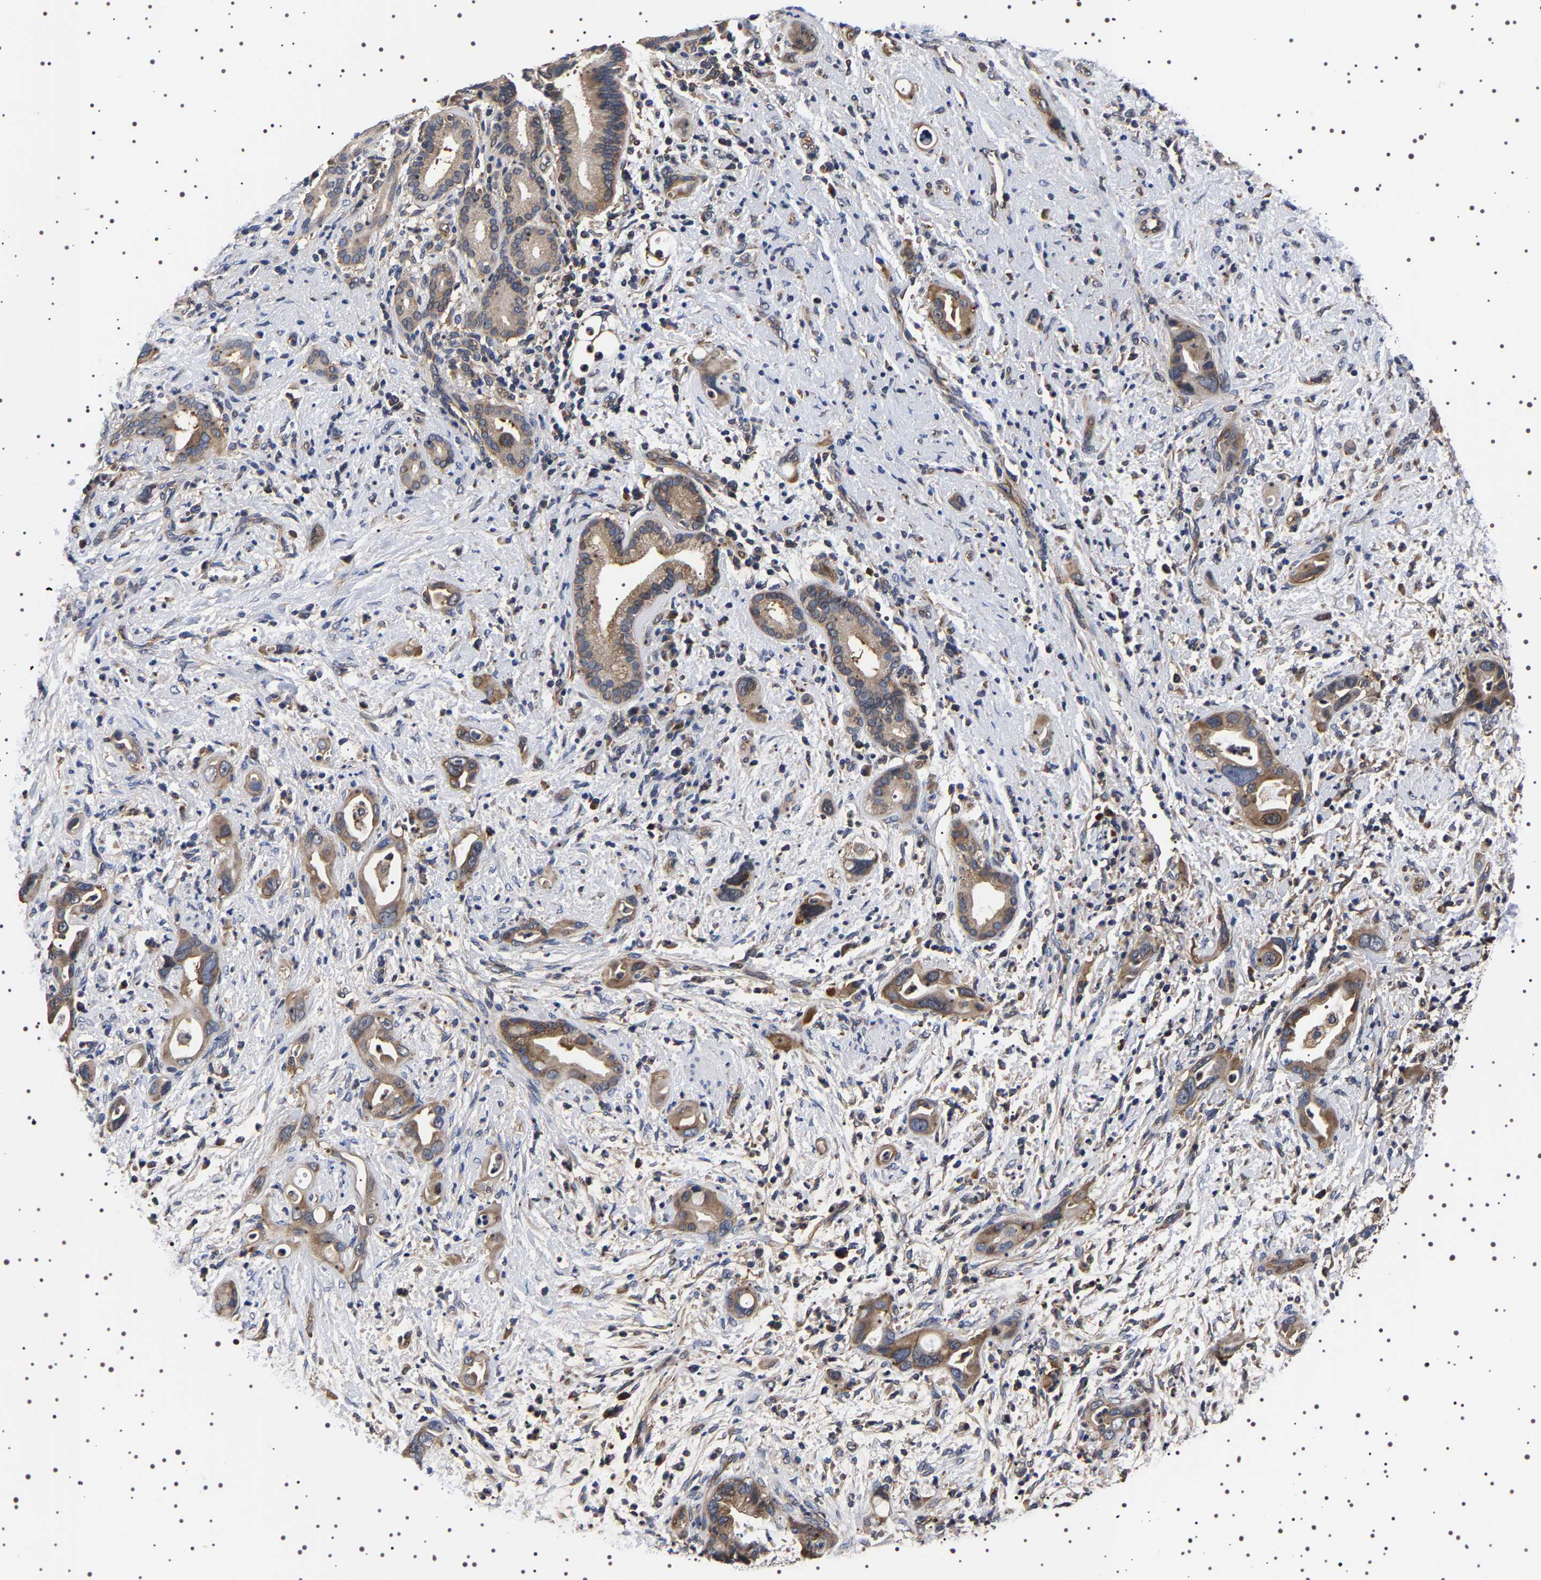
{"staining": {"intensity": "moderate", "quantity": "25%-75%", "location": "cytoplasmic/membranous"}, "tissue": "pancreatic cancer", "cell_type": "Tumor cells", "image_type": "cancer", "snomed": [{"axis": "morphology", "description": "Adenocarcinoma, NOS"}, {"axis": "topography", "description": "Pancreas"}], "caption": "A photomicrograph of pancreatic adenocarcinoma stained for a protein exhibits moderate cytoplasmic/membranous brown staining in tumor cells. Immunohistochemistry stains the protein of interest in brown and the nuclei are stained blue.", "gene": "DARS1", "patient": {"sex": "male", "age": 59}}